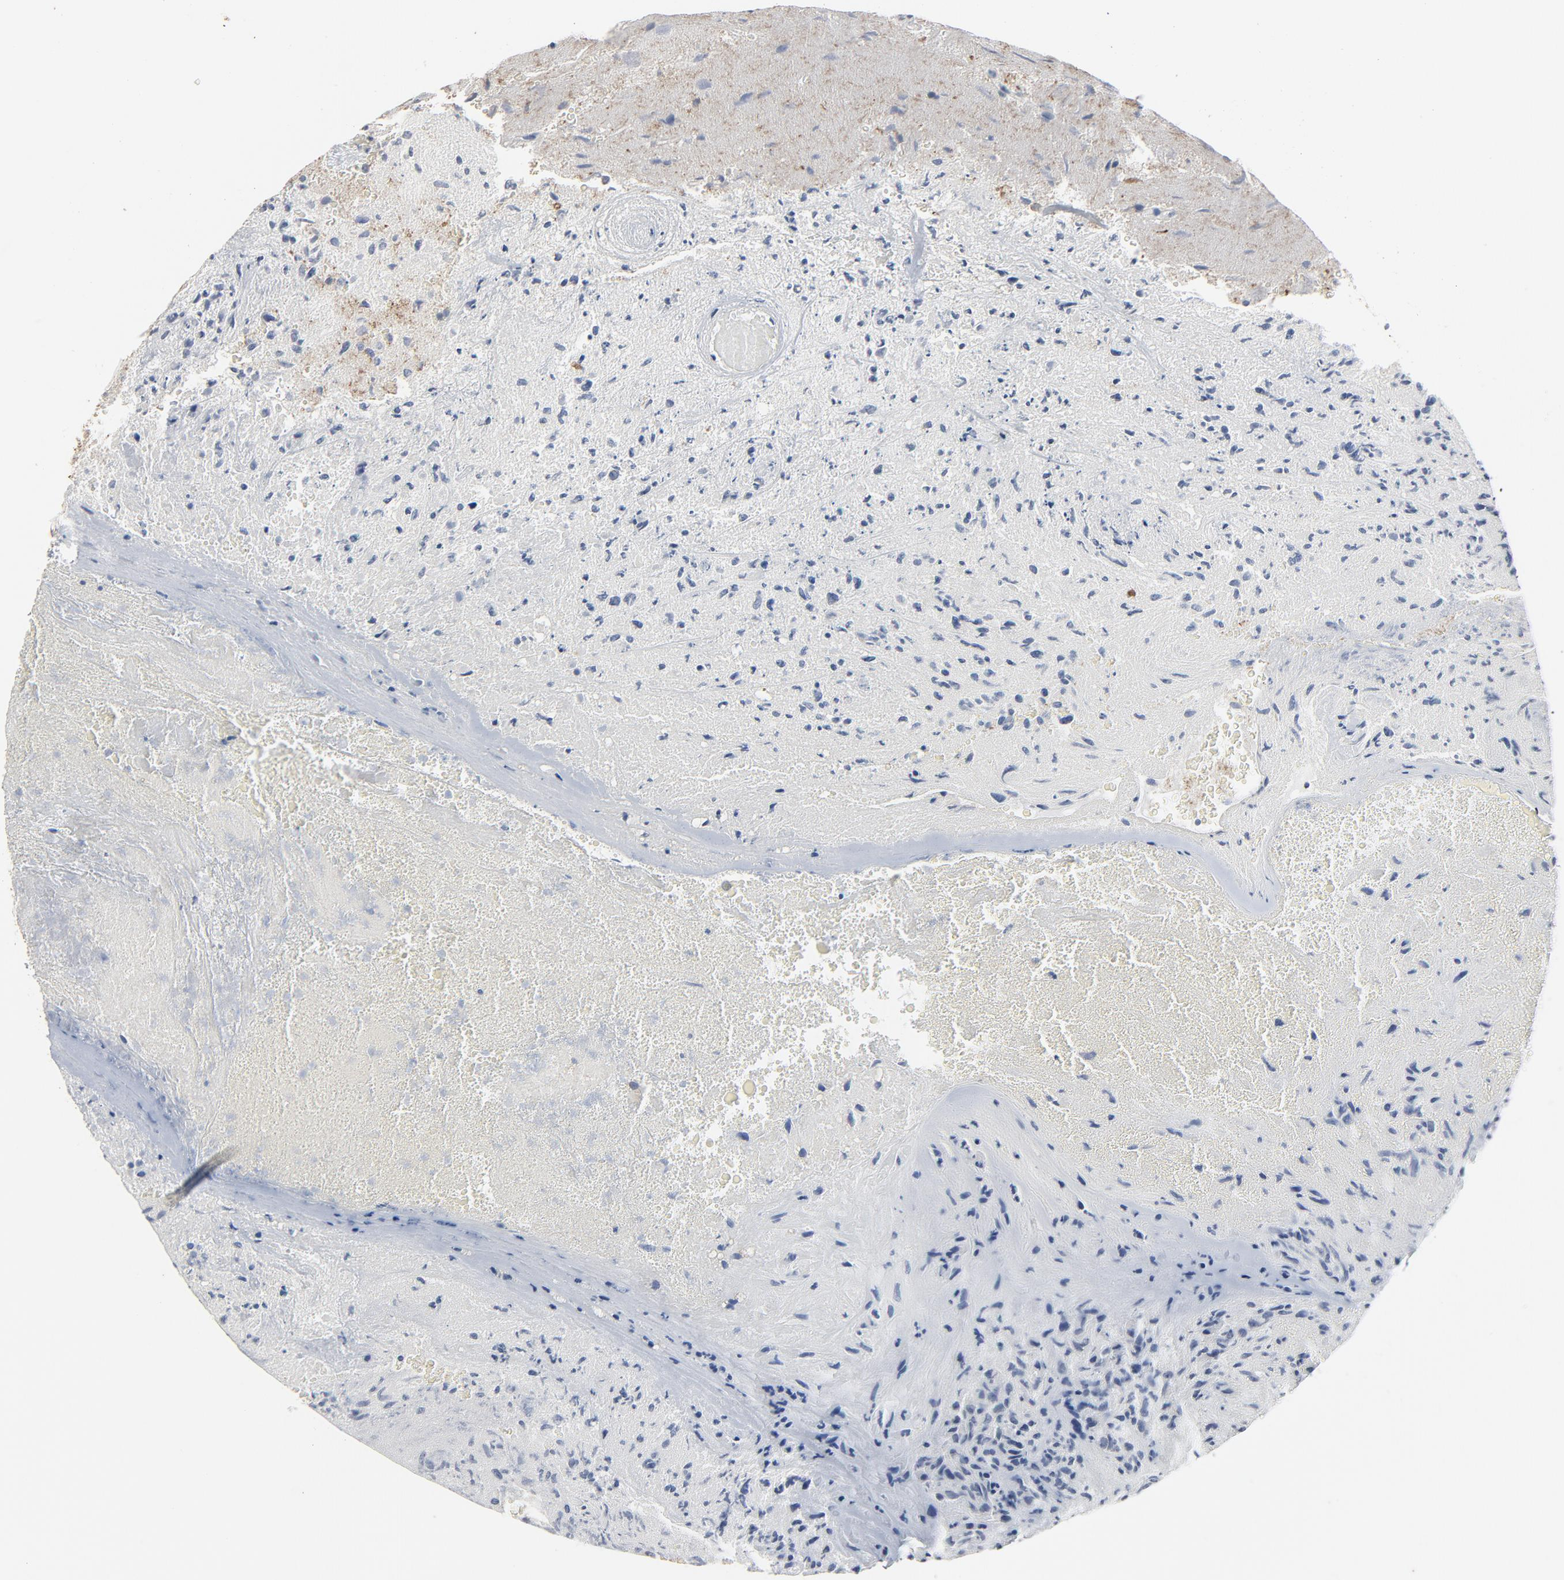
{"staining": {"intensity": "negative", "quantity": "none", "location": "none"}, "tissue": "glioma", "cell_type": "Tumor cells", "image_type": "cancer", "snomed": [{"axis": "morphology", "description": "Normal tissue, NOS"}, {"axis": "morphology", "description": "Glioma, malignant, High grade"}, {"axis": "topography", "description": "Cerebral cortex"}], "caption": "This photomicrograph is of malignant glioma (high-grade) stained with IHC to label a protein in brown with the nuclei are counter-stained blue. There is no expression in tumor cells.", "gene": "C14orf119", "patient": {"sex": "male", "age": 75}}